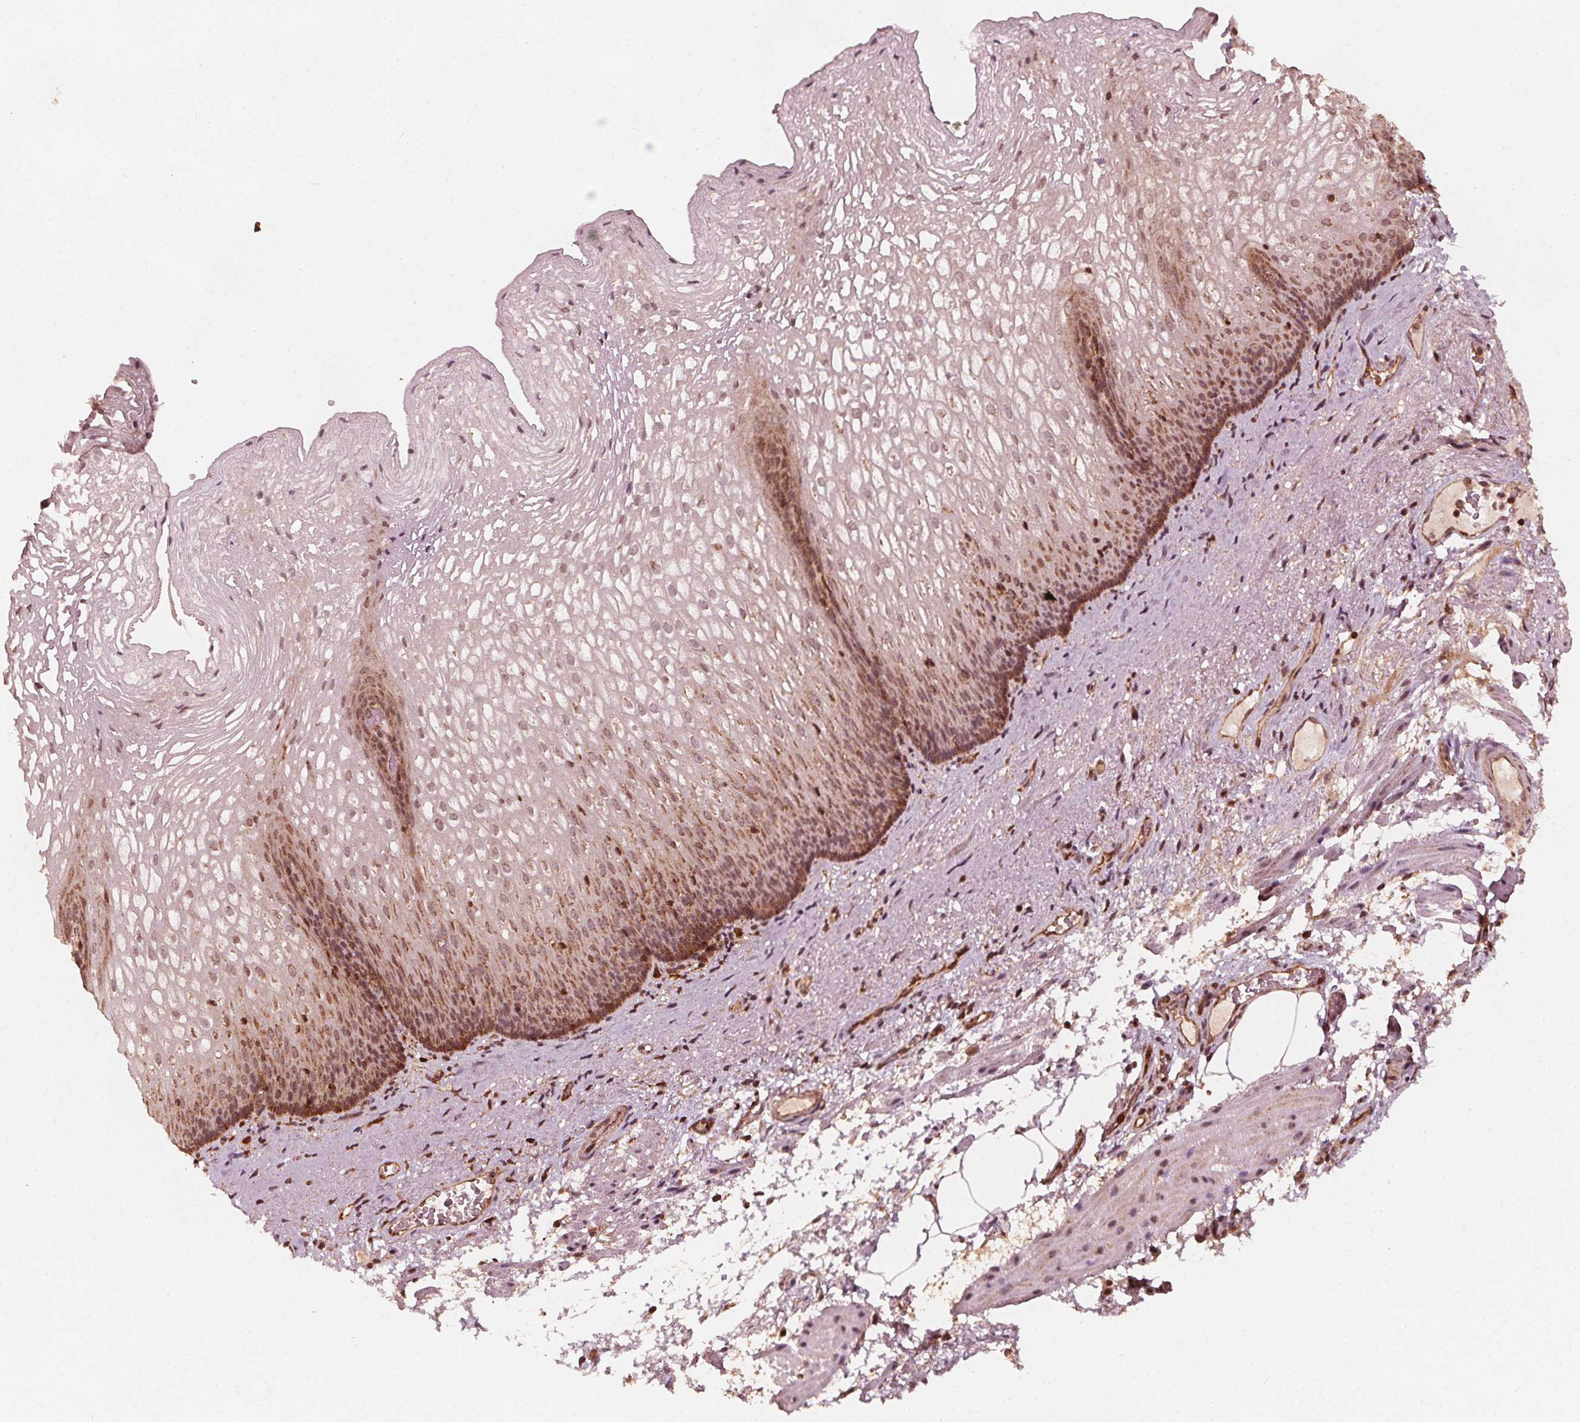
{"staining": {"intensity": "strong", "quantity": ">75%", "location": "cytoplasmic/membranous,nuclear"}, "tissue": "esophagus", "cell_type": "Squamous epithelial cells", "image_type": "normal", "snomed": [{"axis": "morphology", "description": "Normal tissue, NOS"}, {"axis": "topography", "description": "Esophagus"}], "caption": "Brown immunohistochemical staining in unremarkable esophagus shows strong cytoplasmic/membranous,nuclear positivity in approximately >75% of squamous epithelial cells. (DAB IHC with brightfield microscopy, high magnification).", "gene": "AIP", "patient": {"sex": "male", "age": 76}}